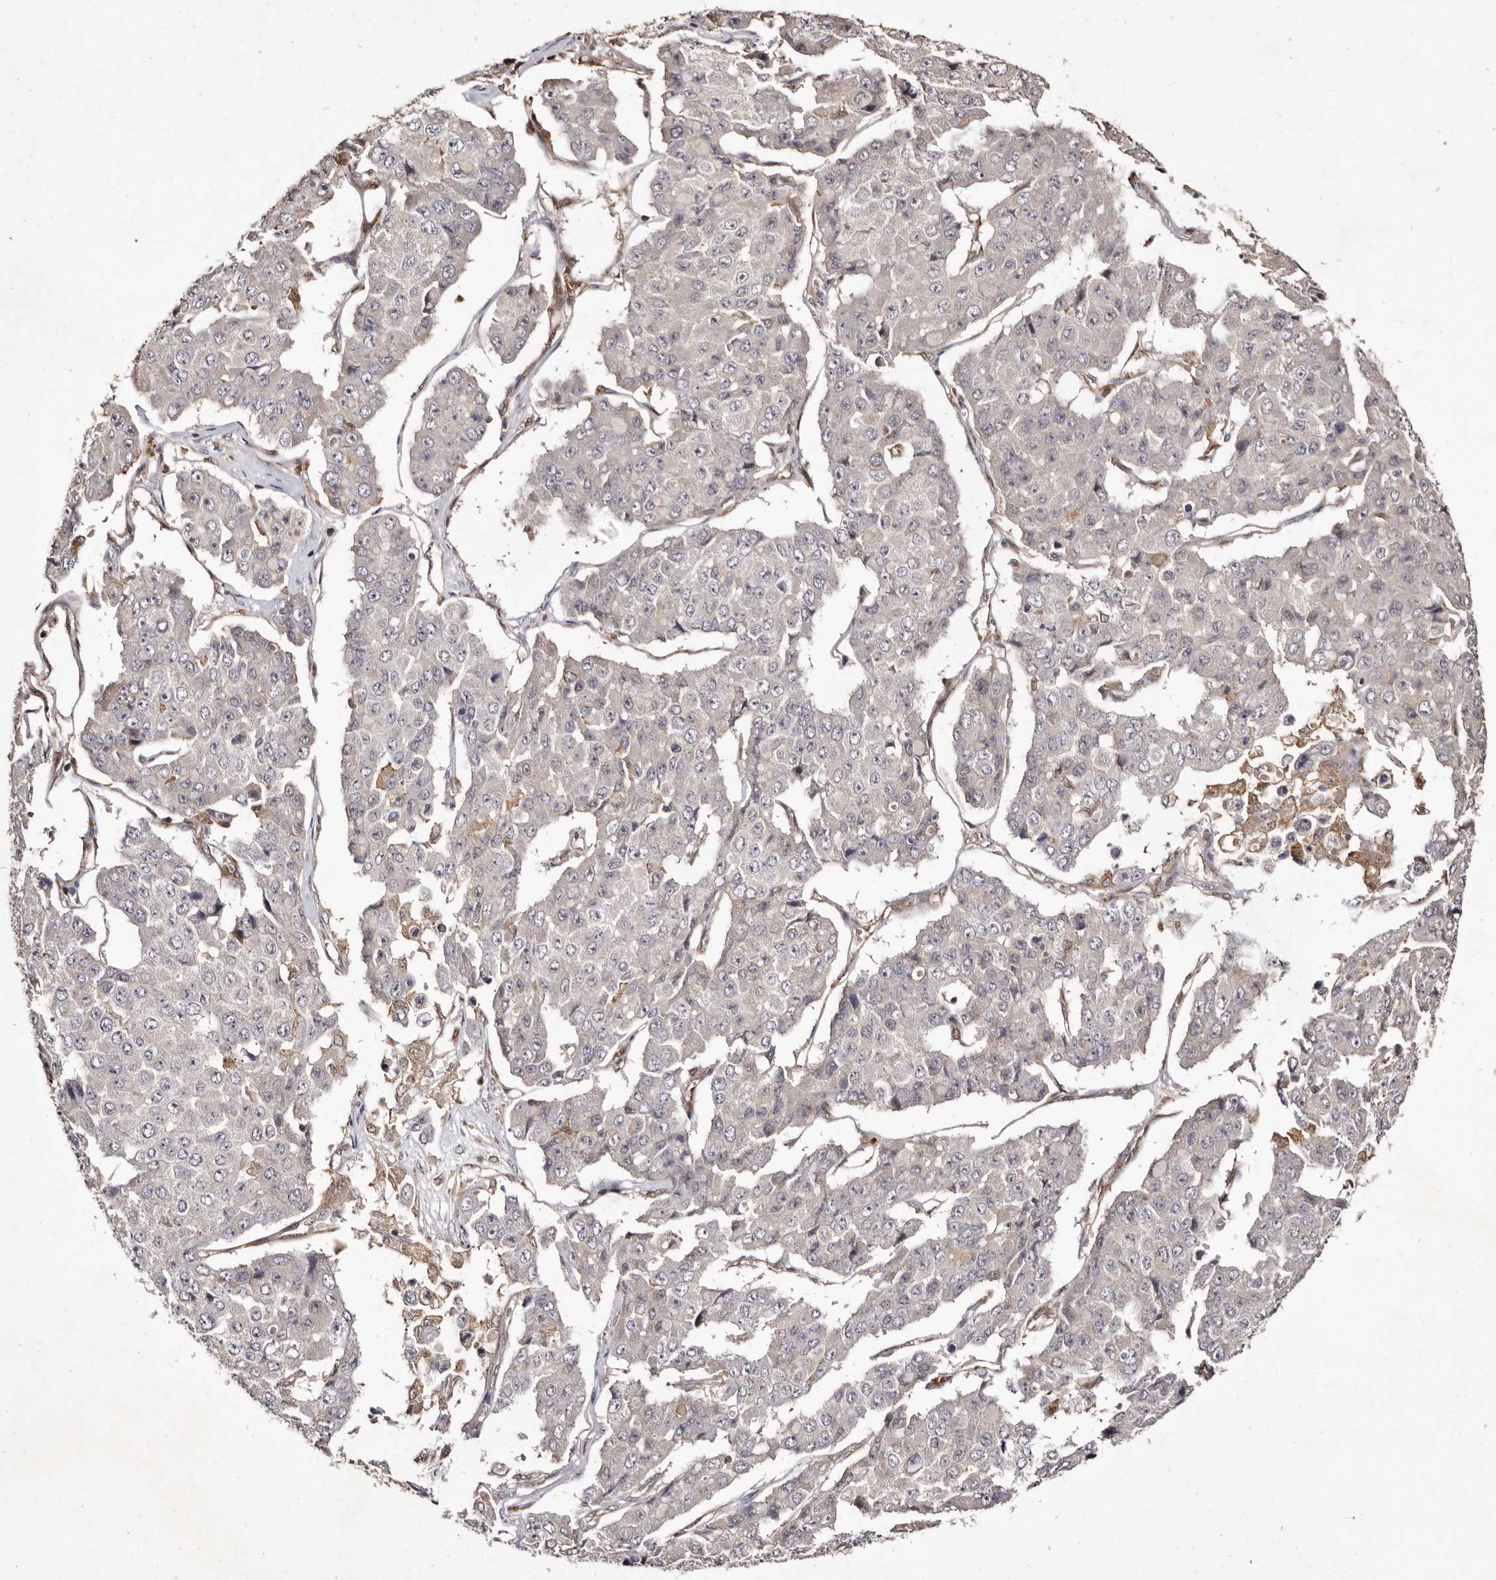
{"staining": {"intensity": "negative", "quantity": "none", "location": "none"}, "tissue": "pancreatic cancer", "cell_type": "Tumor cells", "image_type": "cancer", "snomed": [{"axis": "morphology", "description": "Adenocarcinoma, NOS"}, {"axis": "topography", "description": "Pancreas"}], "caption": "DAB (3,3'-diaminobenzidine) immunohistochemical staining of pancreatic cancer reveals no significant expression in tumor cells.", "gene": "GIMAP4", "patient": {"sex": "male", "age": 50}}